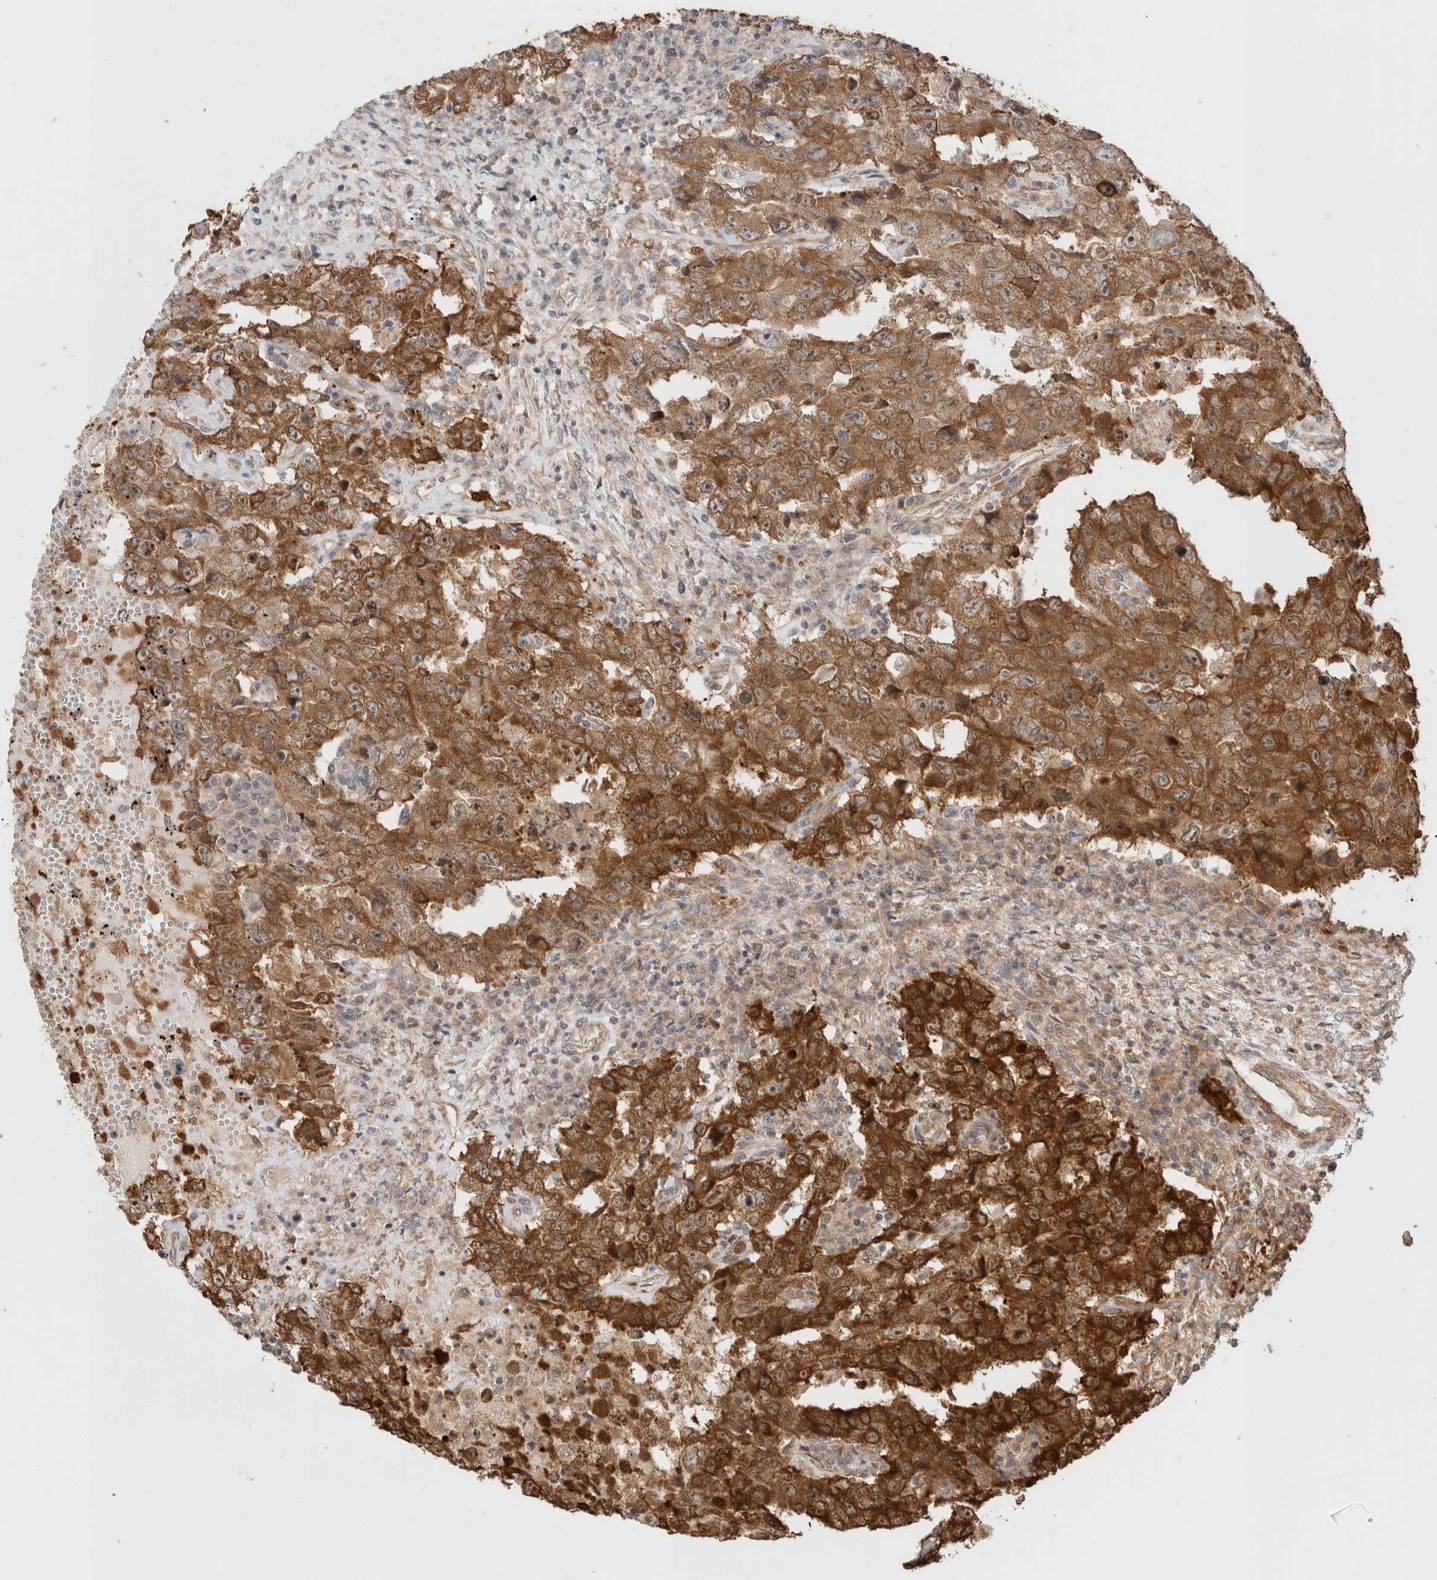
{"staining": {"intensity": "strong", "quantity": ">75%", "location": "cytoplasmic/membranous"}, "tissue": "testis cancer", "cell_type": "Tumor cells", "image_type": "cancer", "snomed": [{"axis": "morphology", "description": "Carcinoma, Embryonal, NOS"}, {"axis": "topography", "description": "Testis"}], "caption": "Testis embryonal carcinoma stained with a brown dye displays strong cytoplasmic/membranous positive expression in about >75% of tumor cells.", "gene": "ZNF649", "patient": {"sex": "male", "age": 26}}